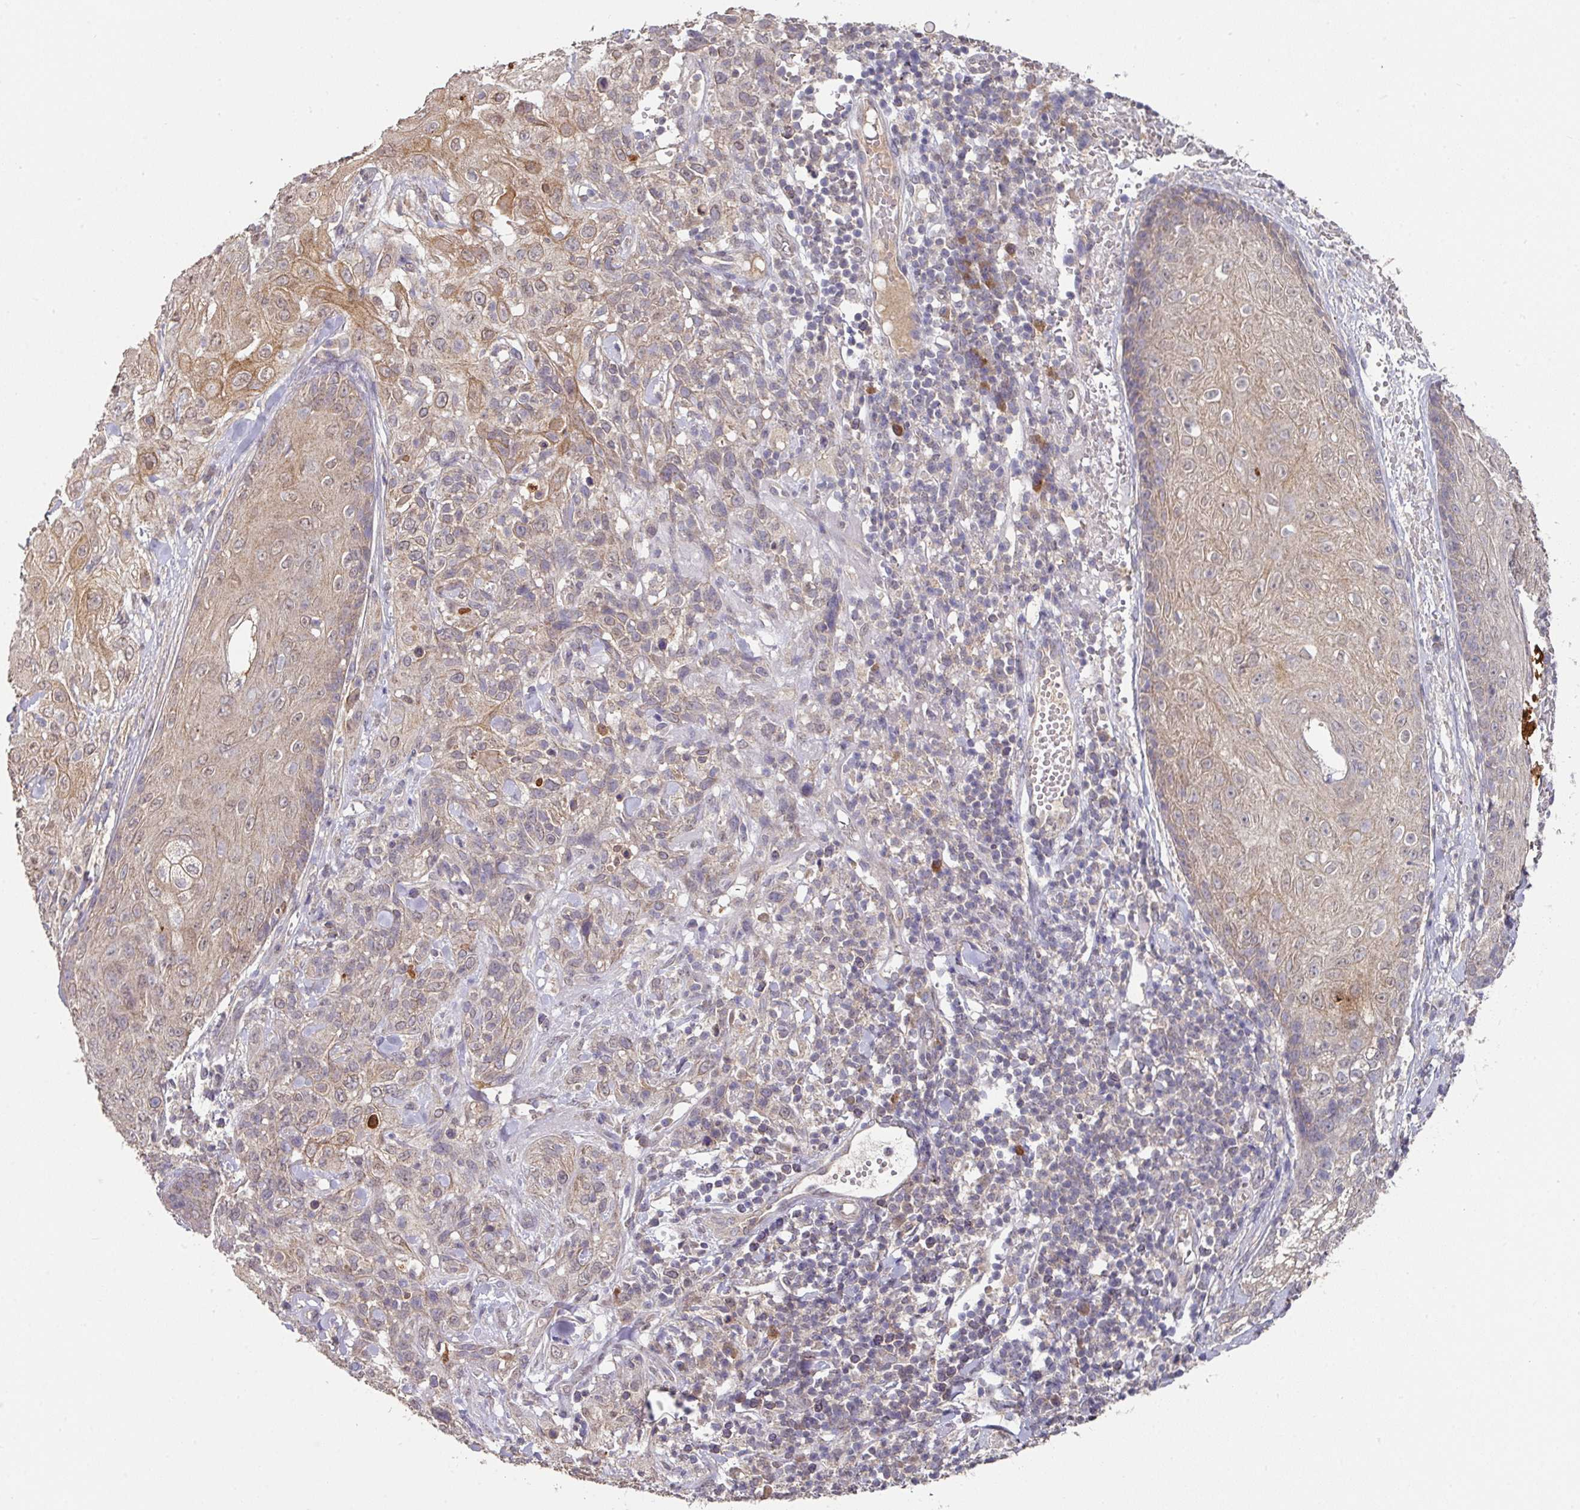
{"staining": {"intensity": "moderate", "quantity": ">75%", "location": "cytoplasmic/membranous"}, "tissue": "skin cancer", "cell_type": "Tumor cells", "image_type": "cancer", "snomed": [{"axis": "morphology", "description": "Normal tissue, NOS"}, {"axis": "morphology", "description": "Squamous cell carcinoma, NOS"}, {"axis": "topography", "description": "Skin"}, {"axis": "topography", "description": "Cartilage tissue"}], "caption": "Skin cancer stained with immunohistochemistry (IHC) reveals moderate cytoplasmic/membranous expression in approximately >75% of tumor cells.", "gene": "EXTL3", "patient": {"sex": "female", "age": 79}}